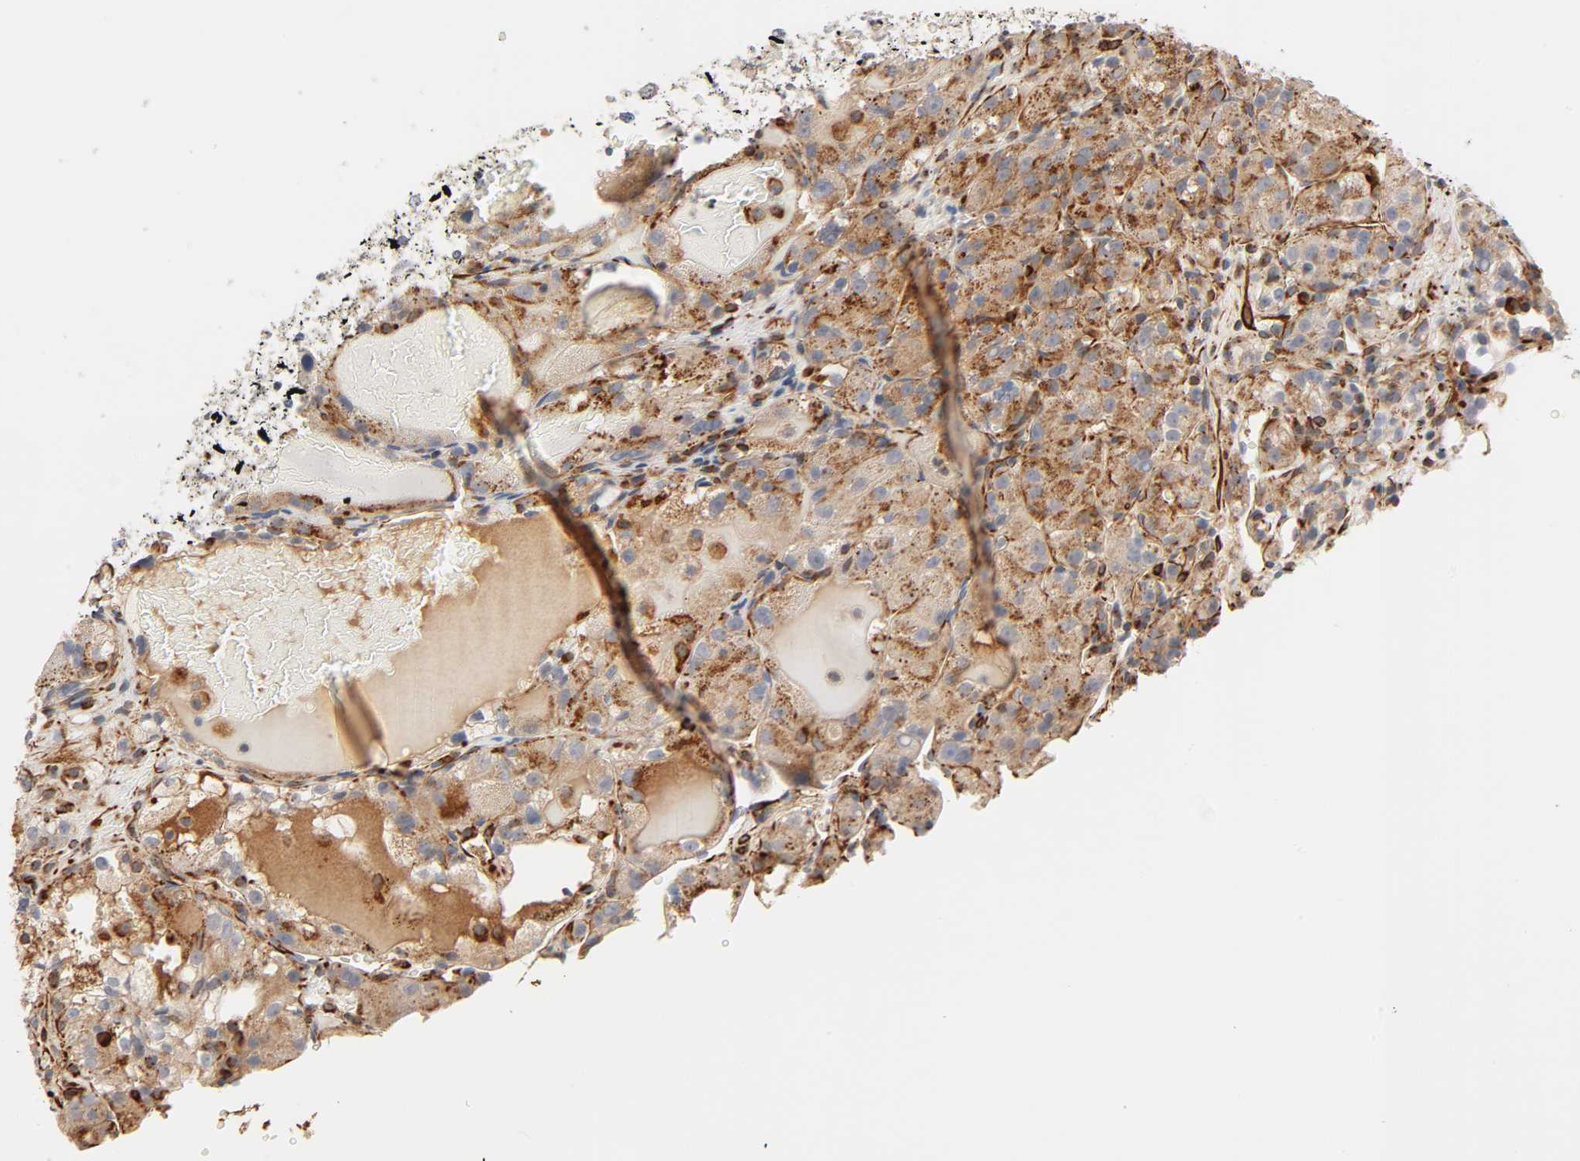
{"staining": {"intensity": "moderate", "quantity": ">75%", "location": "cytoplasmic/membranous"}, "tissue": "renal cancer", "cell_type": "Tumor cells", "image_type": "cancer", "snomed": [{"axis": "morphology", "description": "Normal tissue, NOS"}, {"axis": "morphology", "description": "Adenocarcinoma, NOS"}, {"axis": "topography", "description": "Kidney"}], "caption": "DAB immunohistochemical staining of renal cancer reveals moderate cytoplasmic/membranous protein positivity in approximately >75% of tumor cells. (DAB = brown stain, brightfield microscopy at high magnification).", "gene": "REEP6", "patient": {"sex": "male", "age": 61}}